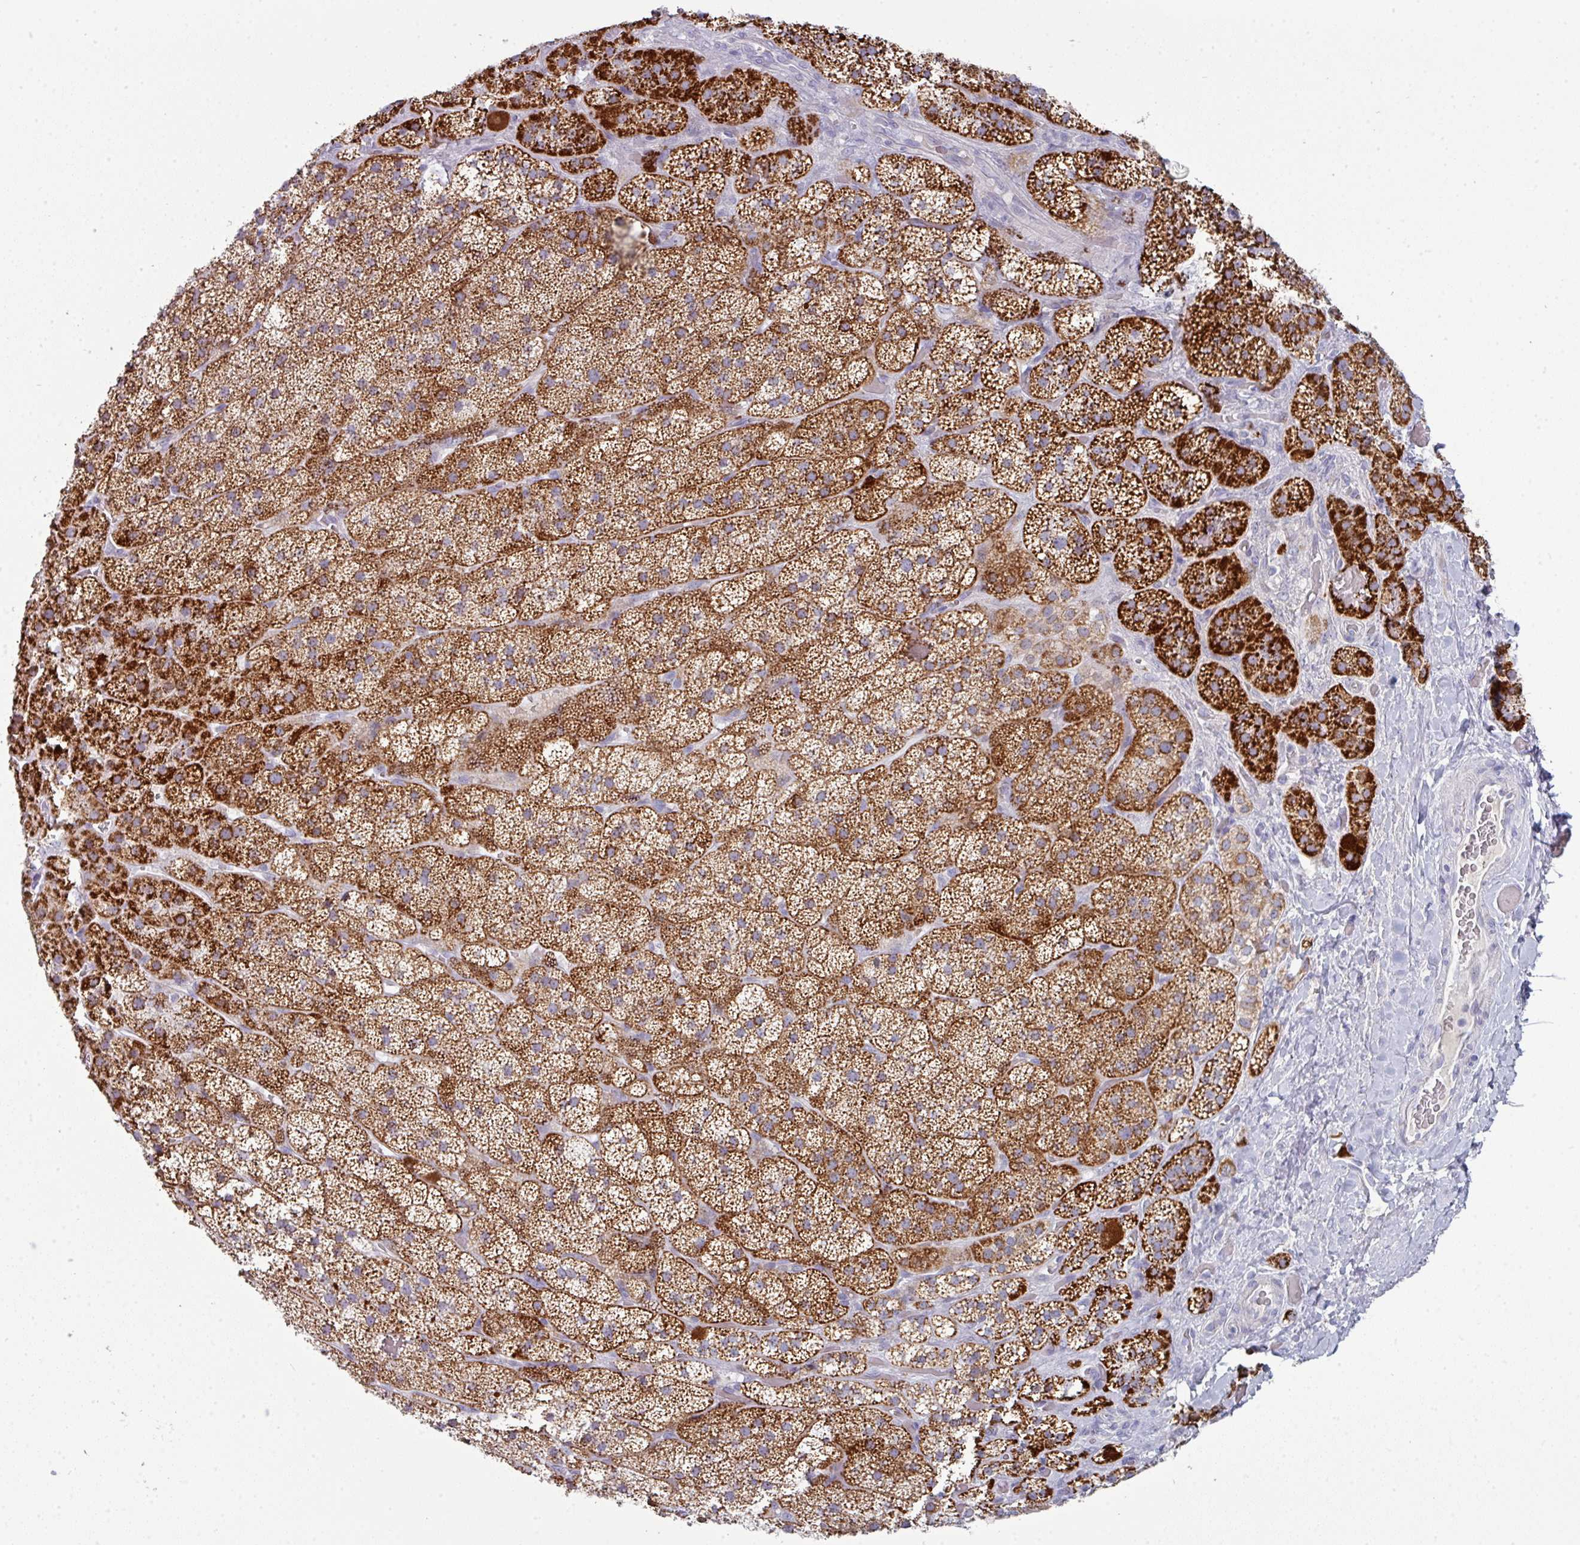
{"staining": {"intensity": "strong", "quantity": ">75%", "location": "cytoplasmic/membranous"}, "tissue": "adrenal gland", "cell_type": "Glandular cells", "image_type": "normal", "snomed": [{"axis": "morphology", "description": "Normal tissue, NOS"}, {"axis": "topography", "description": "Adrenal gland"}], "caption": "Human adrenal gland stained with a brown dye shows strong cytoplasmic/membranous positive staining in about >75% of glandular cells.", "gene": "ZNF615", "patient": {"sex": "male", "age": 57}}